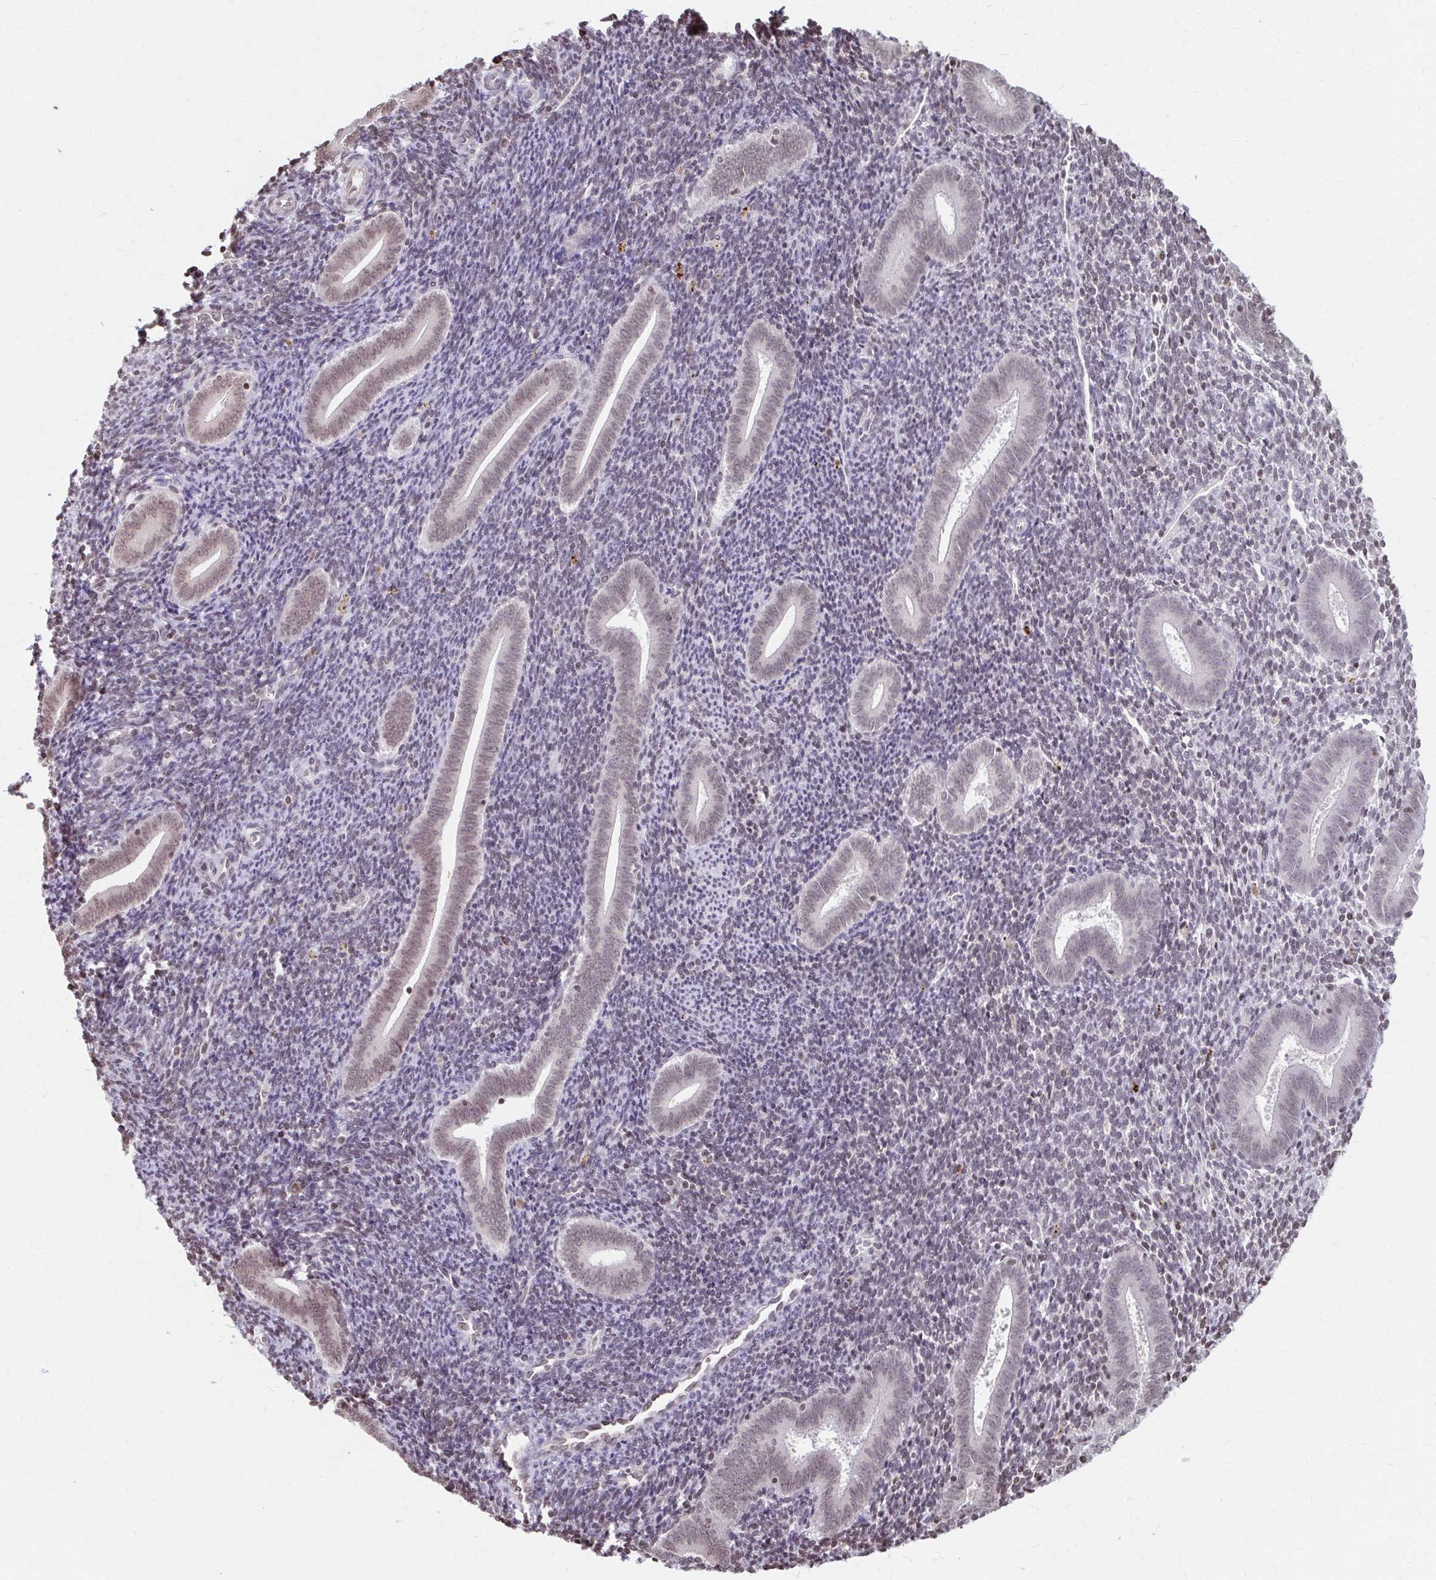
{"staining": {"intensity": "moderate", "quantity": "<25%", "location": "nuclear"}, "tissue": "endometrium", "cell_type": "Cells in endometrial stroma", "image_type": "normal", "snomed": [{"axis": "morphology", "description": "Normal tissue, NOS"}, {"axis": "topography", "description": "Endometrium"}], "caption": "A micrograph of human endometrium stained for a protein reveals moderate nuclear brown staining in cells in endometrial stroma.", "gene": "ORC3", "patient": {"sex": "female", "age": 25}}